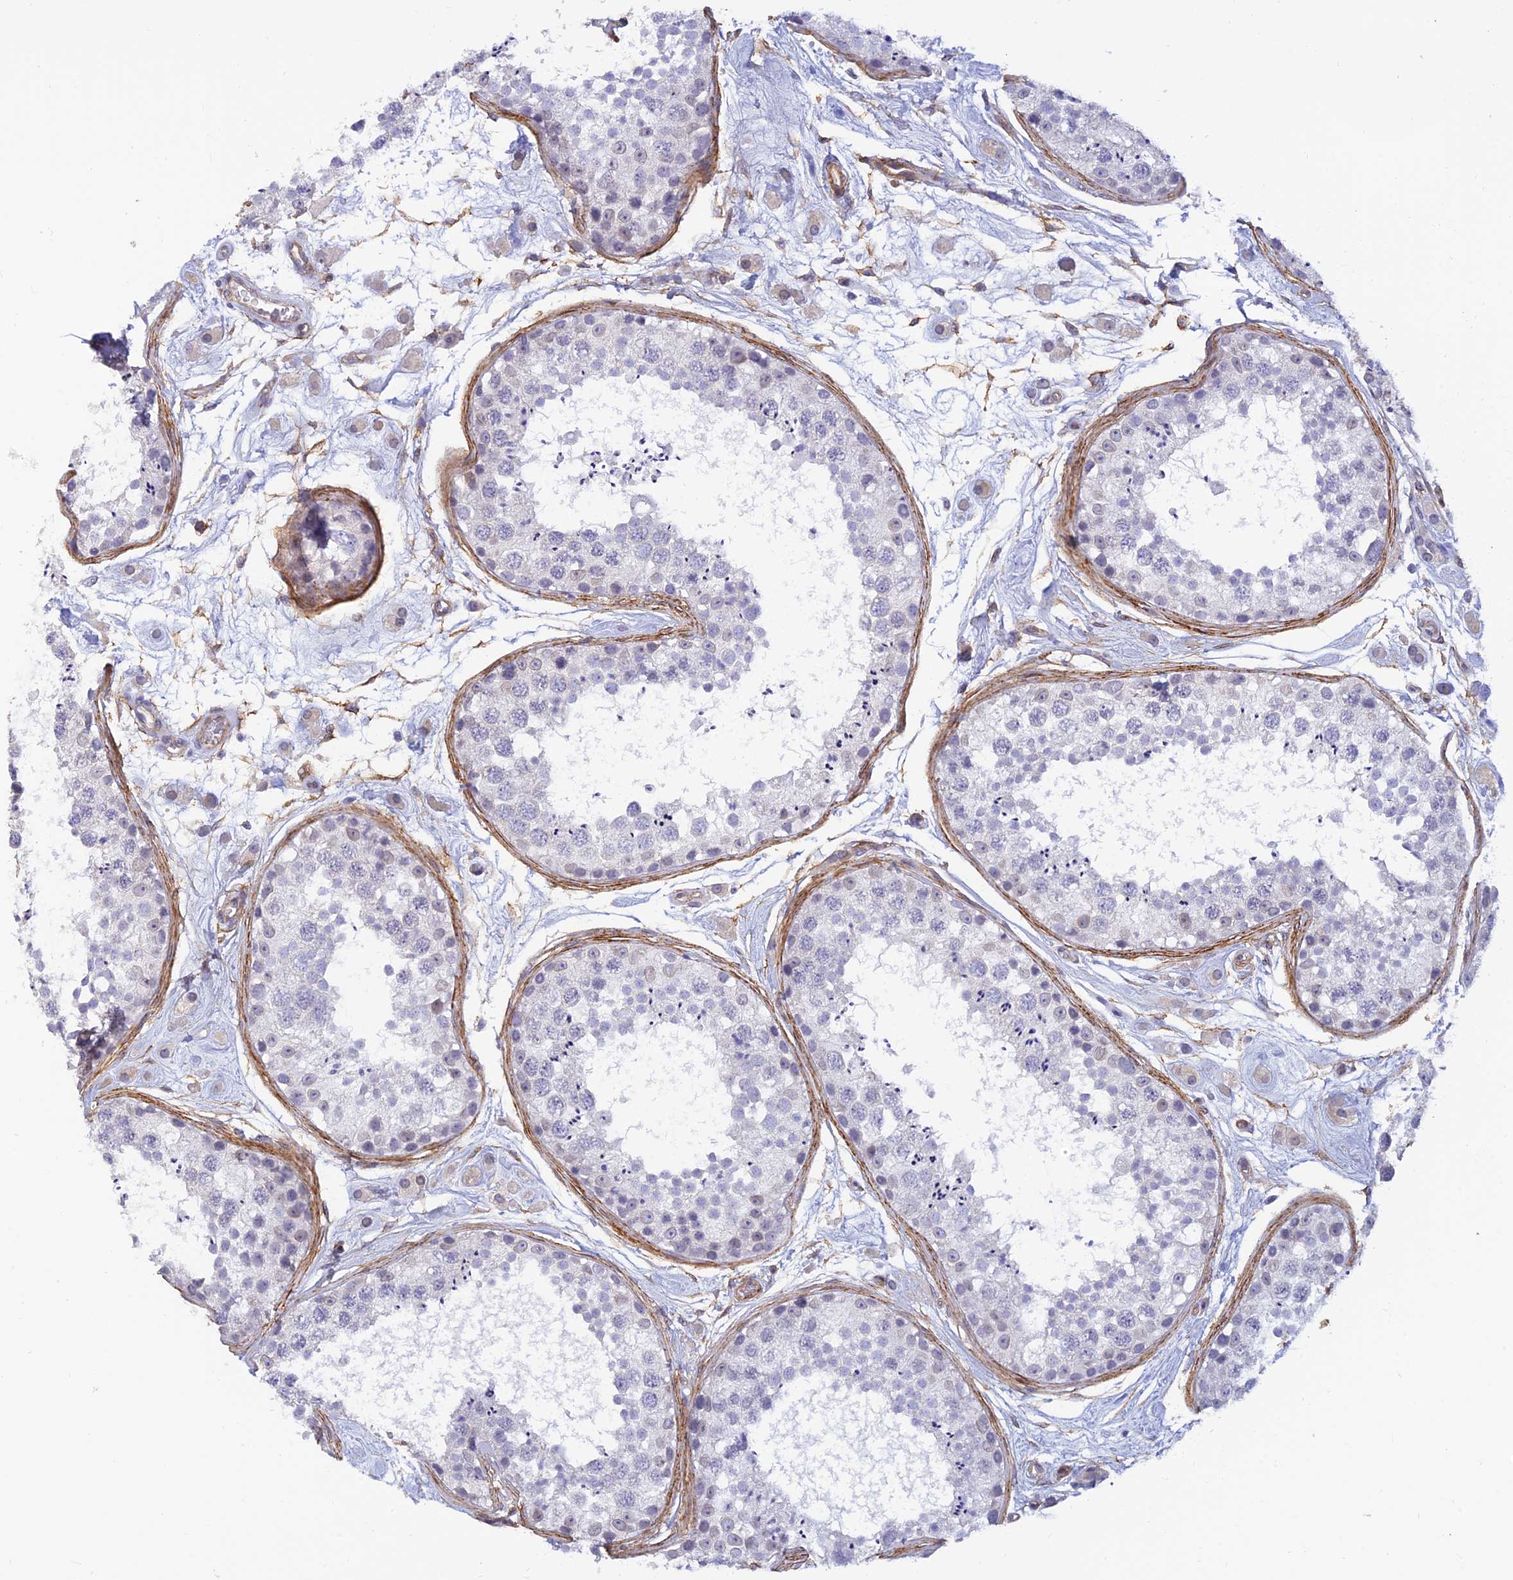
{"staining": {"intensity": "negative", "quantity": "none", "location": "none"}, "tissue": "testis", "cell_type": "Cells in seminiferous ducts", "image_type": "normal", "snomed": [{"axis": "morphology", "description": "Normal tissue, NOS"}, {"axis": "topography", "description": "Testis"}], "caption": "Protein analysis of normal testis displays no significant positivity in cells in seminiferous ducts. The staining is performed using DAB brown chromogen with nuclei counter-stained in using hematoxylin.", "gene": "ALDH1L2", "patient": {"sex": "male", "age": 25}}